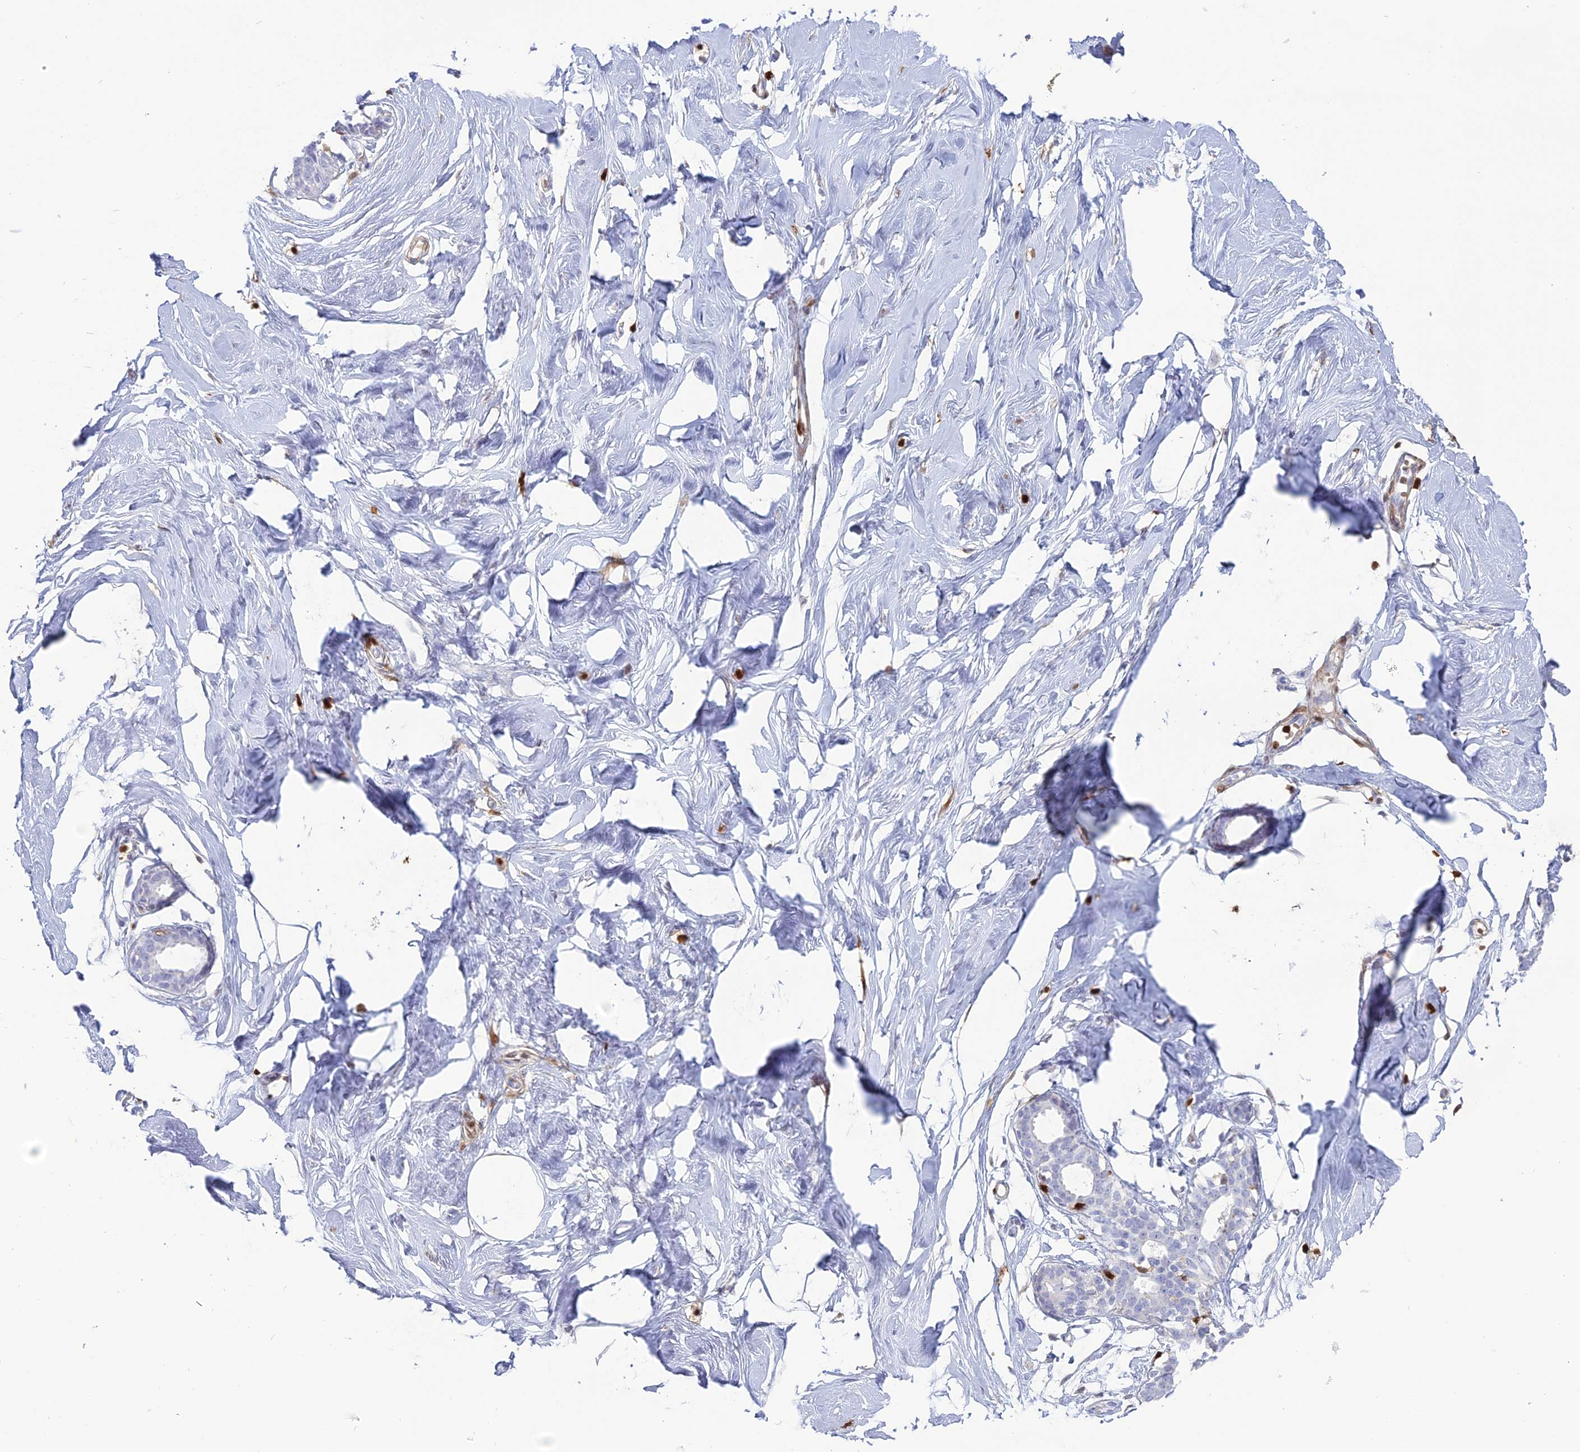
{"staining": {"intensity": "negative", "quantity": "none", "location": "none"}, "tissue": "breast", "cell_type": "Adipocytes", "image_type": "normal", "snomed": [{"axis": "morphology", "description": "Normal tissue, NOS"}, {"axis": "morphology", "description": "Adenoma, NOS"}, {"axis": "topography", "description": "Breast"}], "caption": "Immunohistochemistry of normal human breast exhibits no staining in adipocytes.", "gene": "PGBD4", "patient": {"sex": "female", "age": 23}}